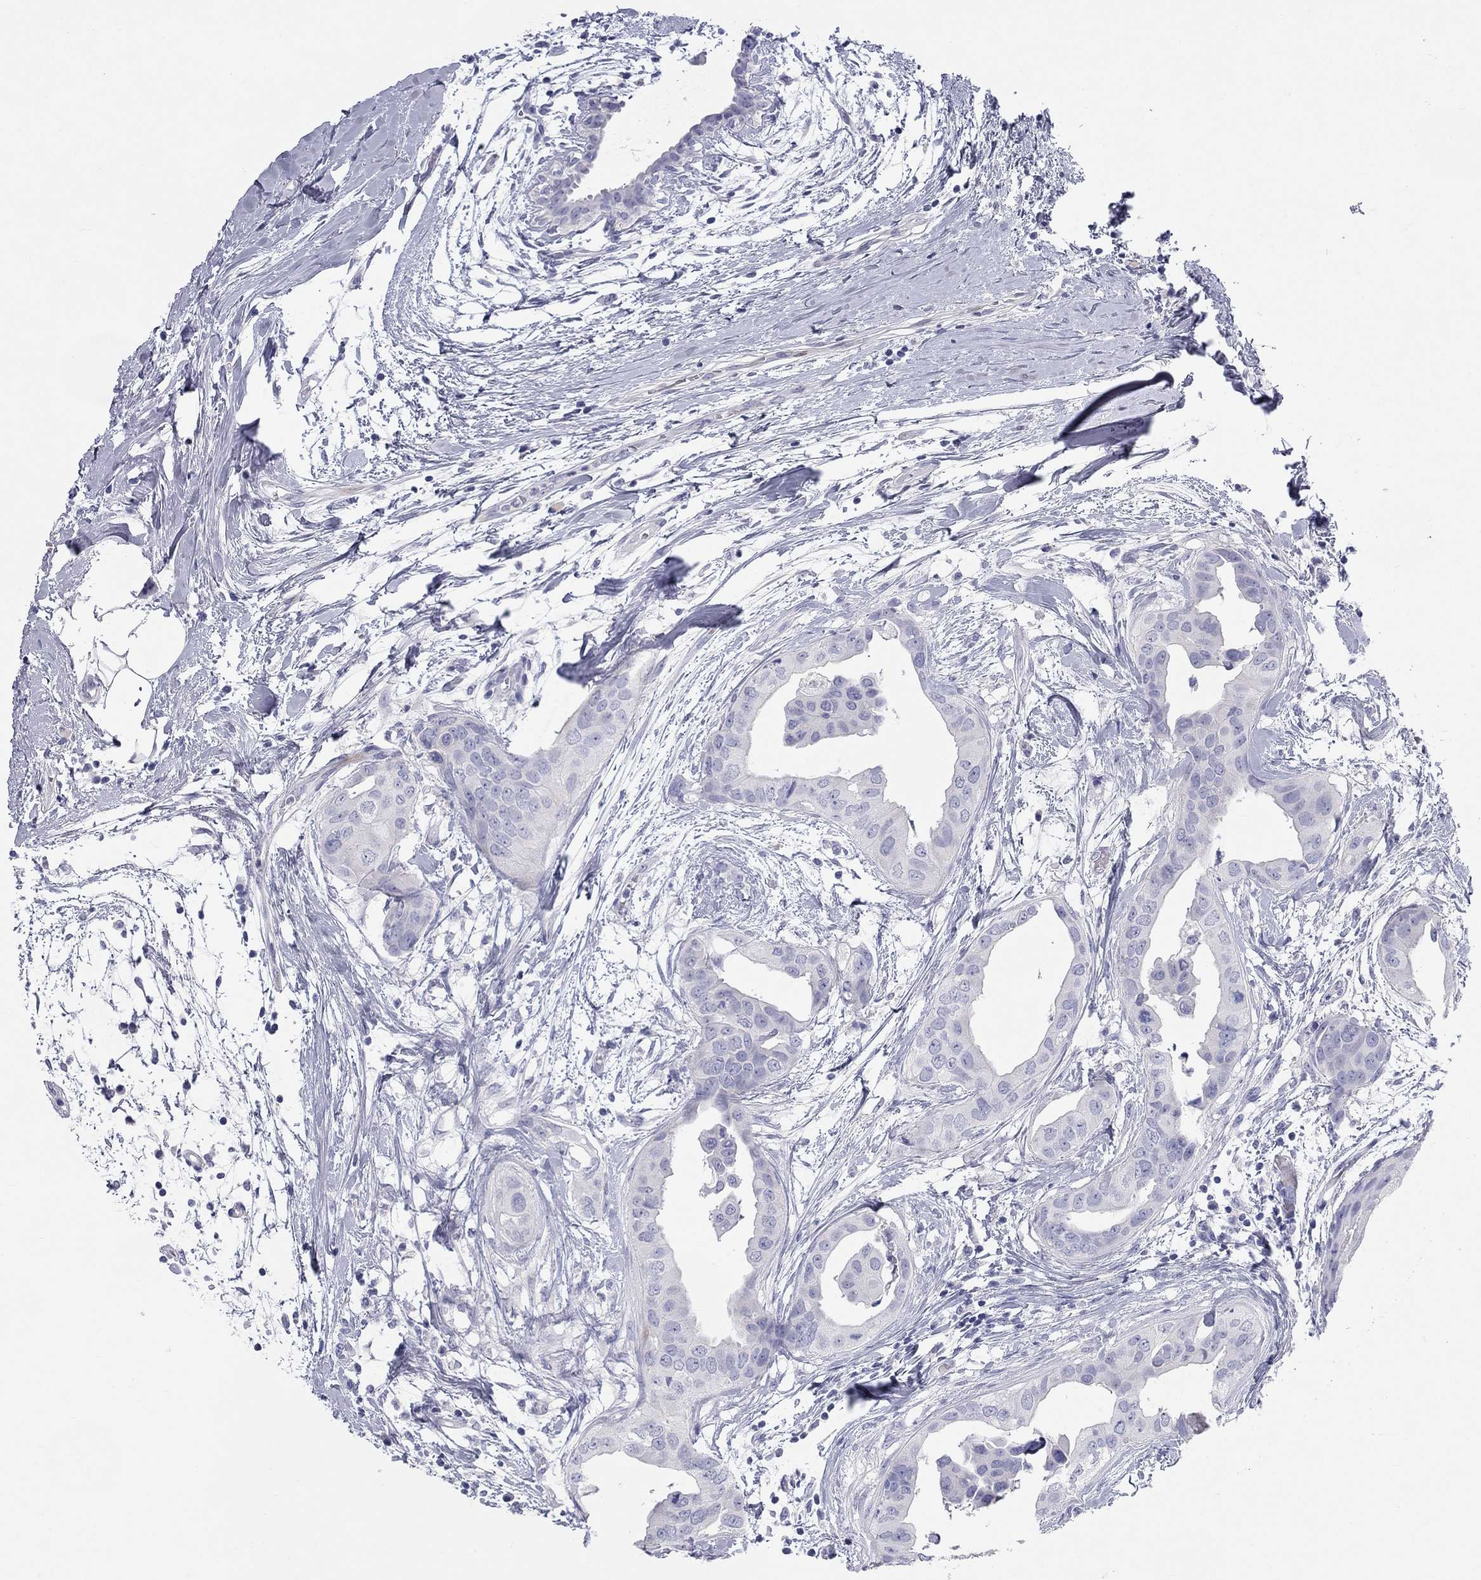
{"staining": {"intensity": "negative", "quantity": "none", "location": "none"}, "tissue": "breast cancer", "cell_type": "Tumor cells", "image_type": "cancer", "snomed": [{"axis": "morphology", "description": "Normal tissue, NOS"}, {"axis": "morphology", "description": "Duct carcinoma"}, {"axis": "topography", "description": "Breast"}], "caption": "Immunohistochemical staining of infiltrating ductal carcinoma (breast) exhibits no significant staining in tumor cells.", "gene": "PCDHGC5", "patient": {"sex": "female", "age": 40}}